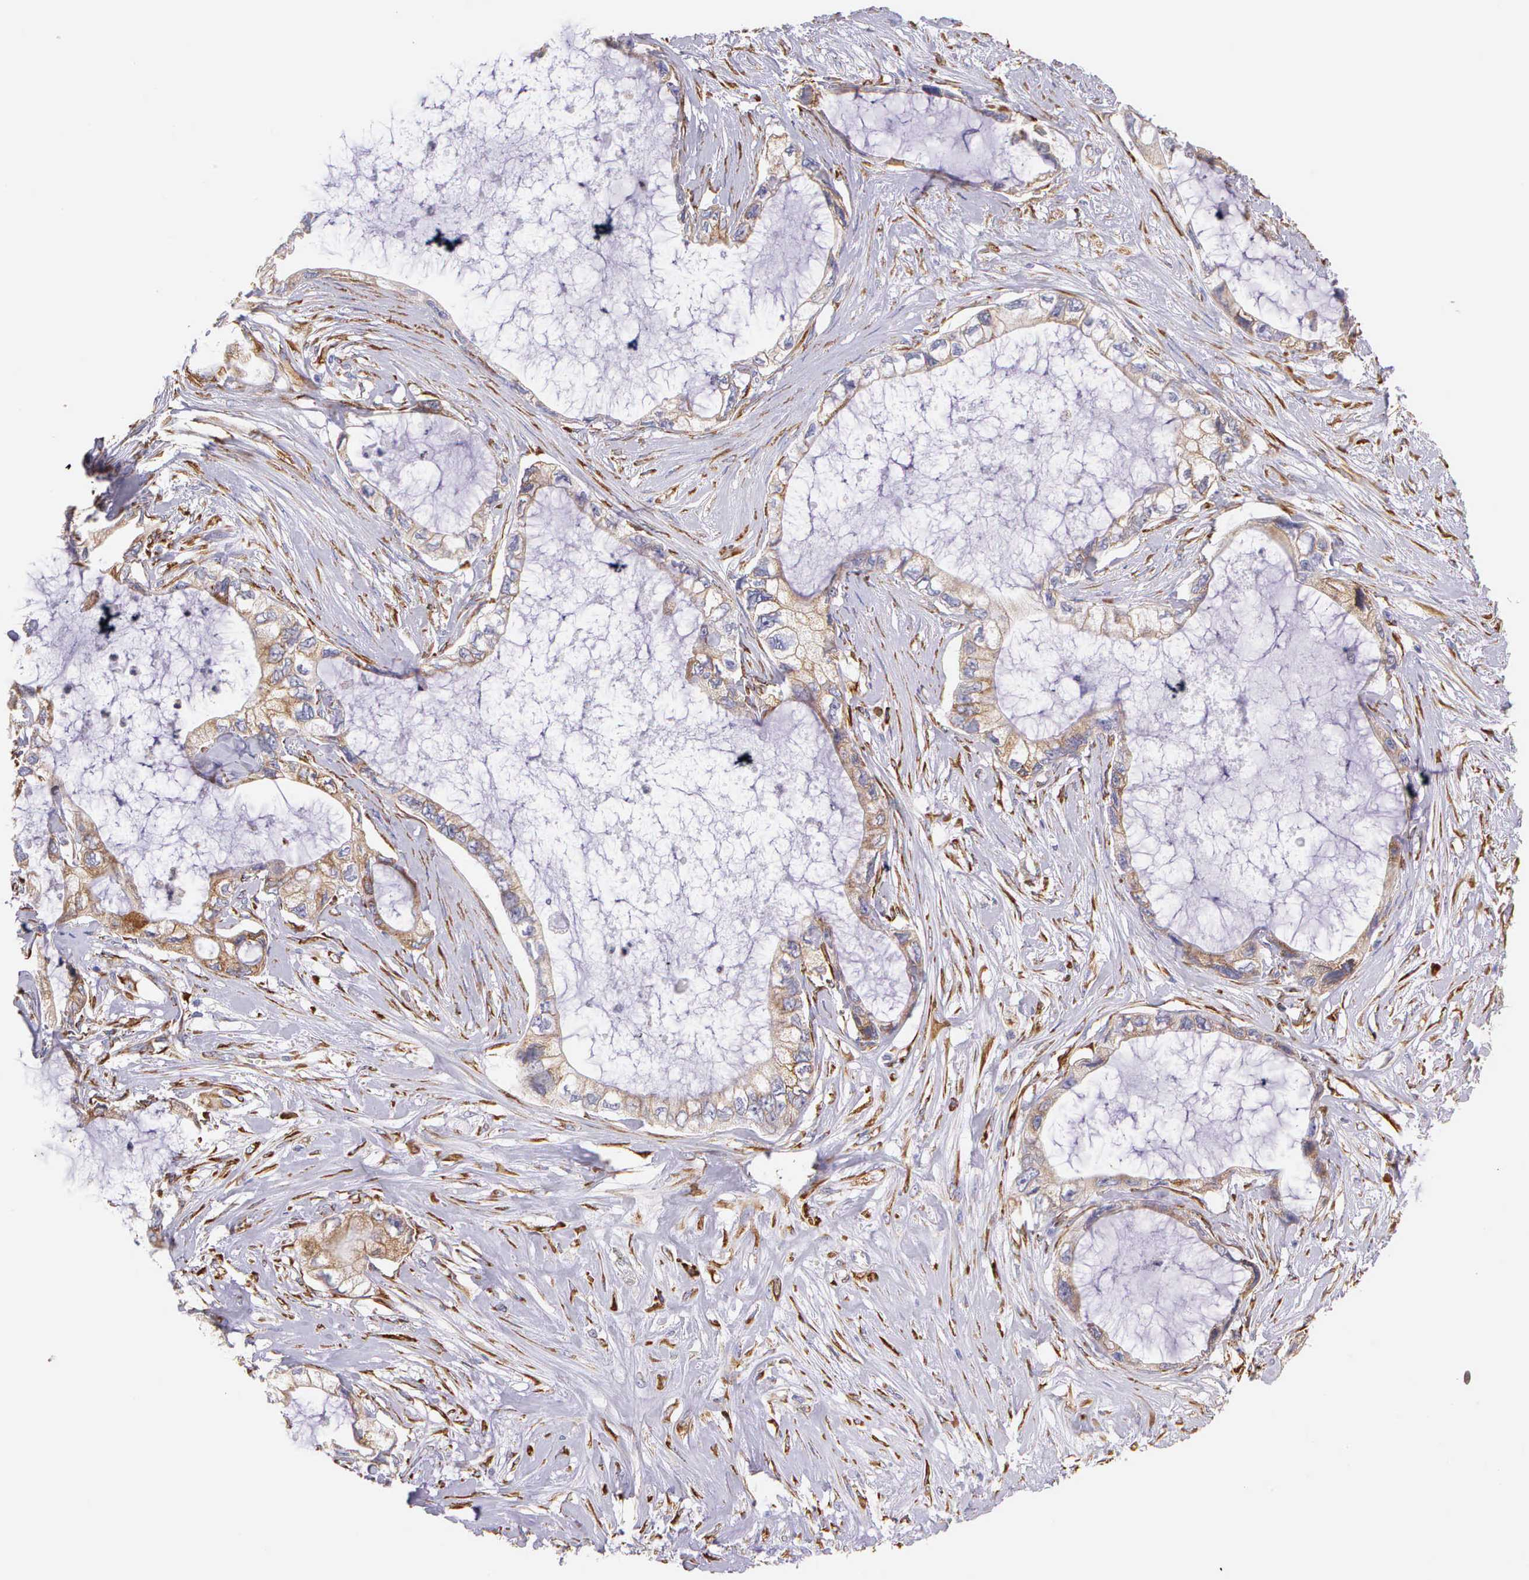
{"staining": {"intensity": "moderate", "quantity": ">75%", "location": "cytoplasmic/membranous"}, "tissue": "pancreatic cancer", "cell_type": "Tumor cells", "image_type": "cancer", "snomed": [{"axis": "morphology", "description": "Adenocarcinoma, NOS"}, {"axis": "topography", "description": "Pancreas"}, {"axis": "topography", "description": "Stomach, upper"}], "caption": "Immunohistochemistry staining of pancreatic cancer, which demonstrates medium levels of moderate cytoplasmic/membranous staining in approximately >75% of tumor cells indicating moderate cytoplasmic/membranous protein staining. The staining was performed using DAB (brown) for protein detection and nuclei were counterstained in hematoxylin (blue).", "gene": "CKAP4", "patient": {"sex": "male", "age": 77}}